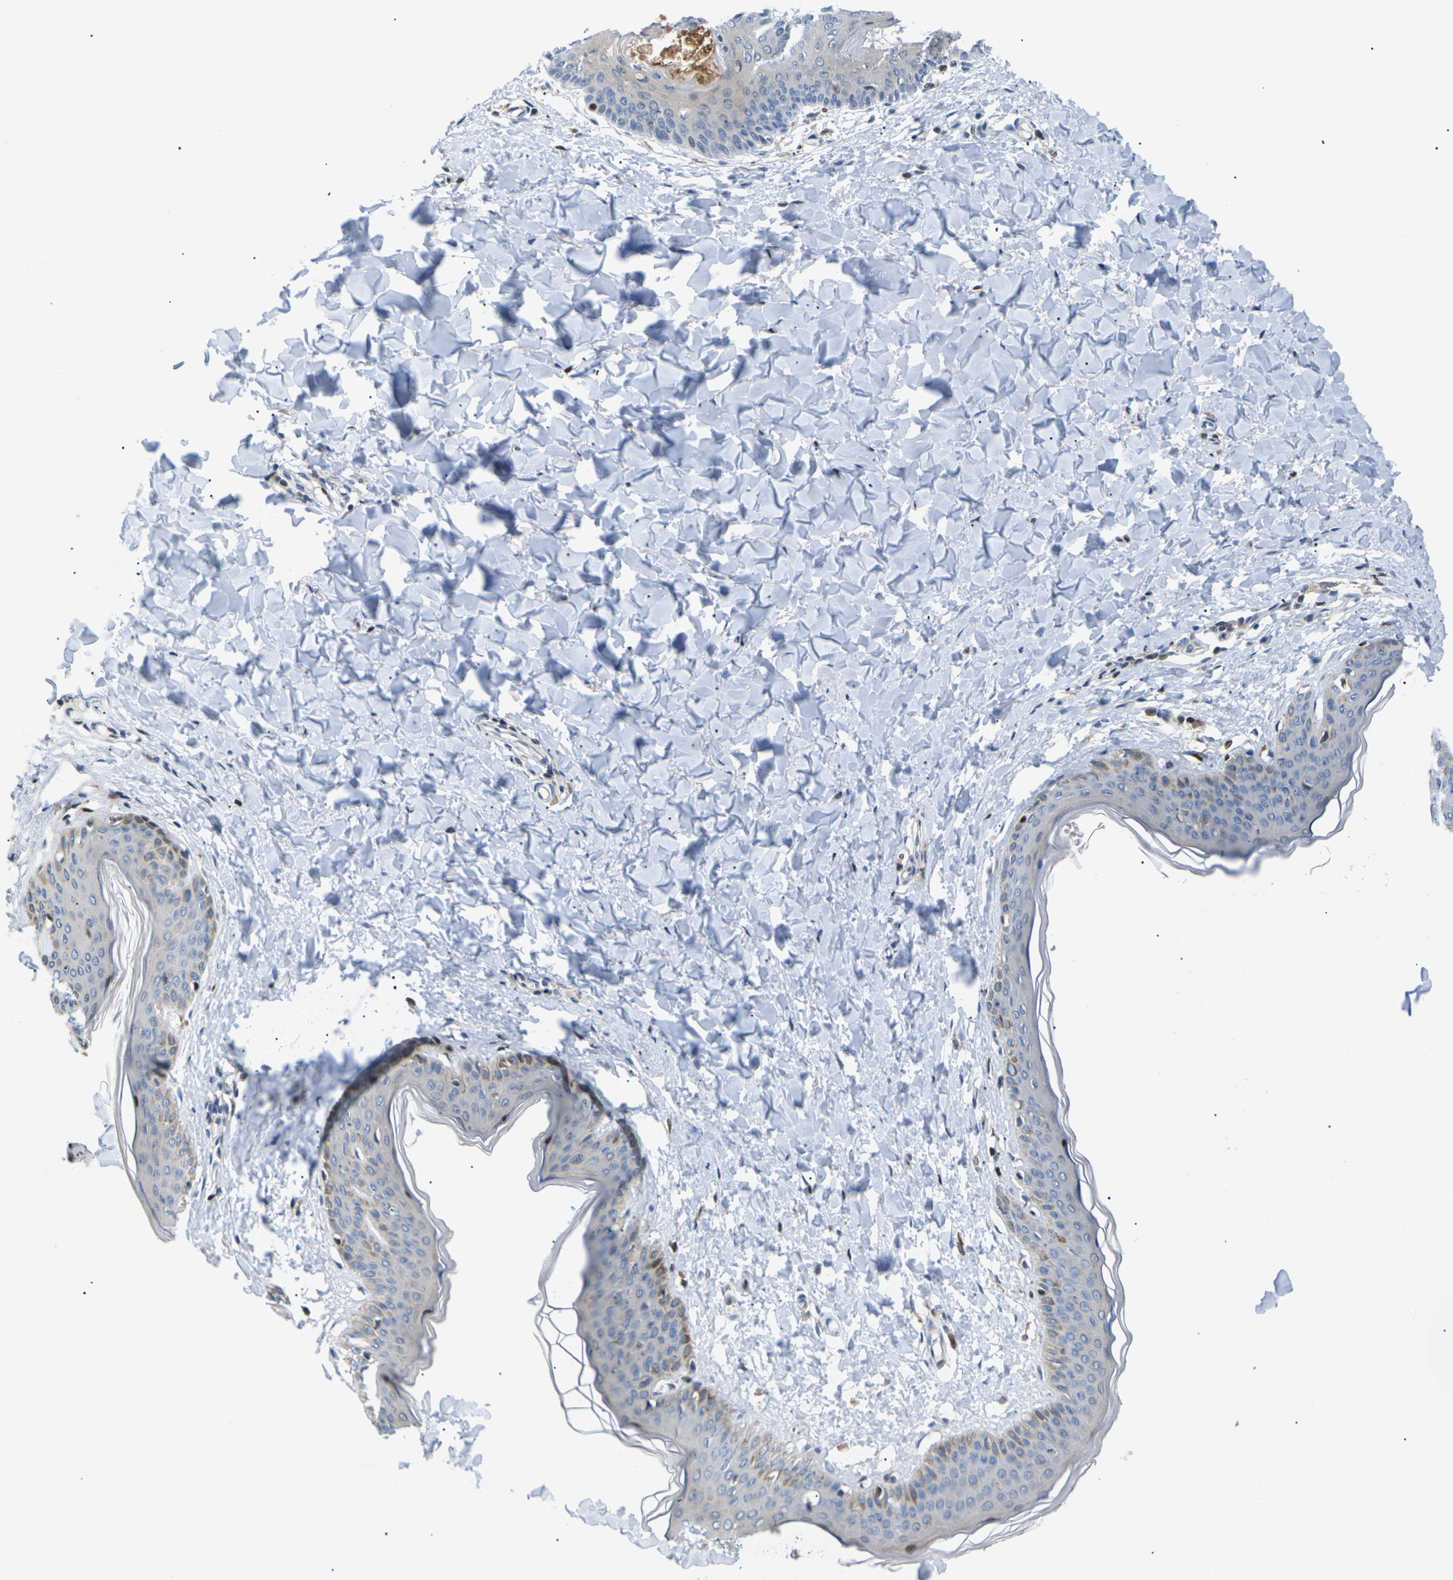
{"staining": {"intensity": "negative", "quantity": "none", "location": "none"}, "tissue": "skin", "cell_type": "Fibroblasts", "image_type": "normal", "snomed": [{"axis": "morphology", "description": "Normal tissue, NOS"}, {"axis": "topography", "description": "Skin"}], "caption": "Immunohistochemical staining of normal human skin demonstrates no significant positivity in fibroblasts.", "gene": "RPS6KA3", "patient": {"sex": "female", "age": 17}}